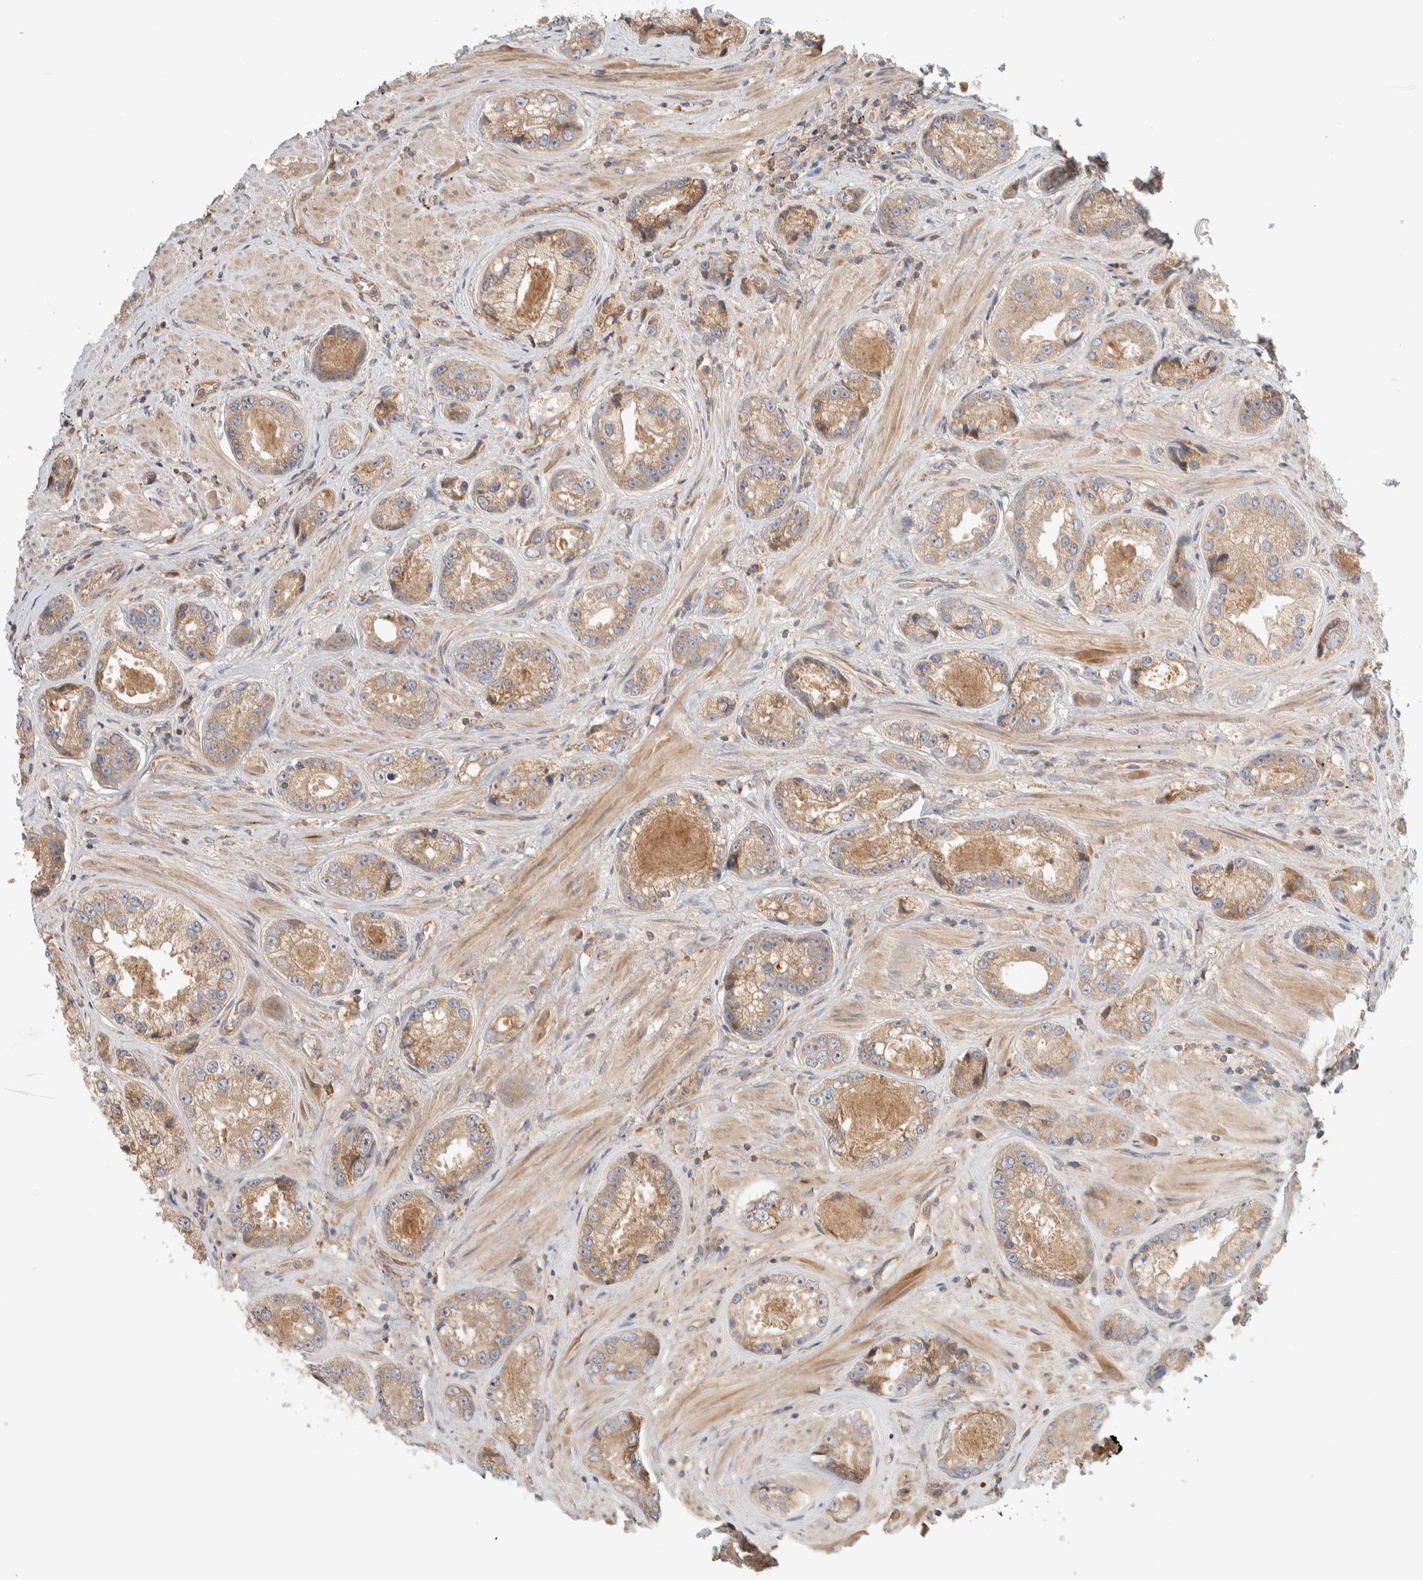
{"staining": {"intensity": "weak", "quantity": ">75%", "location": "cytoplasmic/membranous"}, "tissue": "prostate cancer", "cell_type": "Tumor cells", "image_type": "cancer", "snomed": [{"axis": "morphology", "description": "Adenocarcinoma, High grade"}, {"axis": "topography", "description": "Prostate"}], "caption": "A histopathology image of prostate cancer stained for a protein shows weak cytoplasmic/membranous brown staining in tumor cells.", "gene": "FAM167A", "patient": {"sex": "male", "age": 61}}